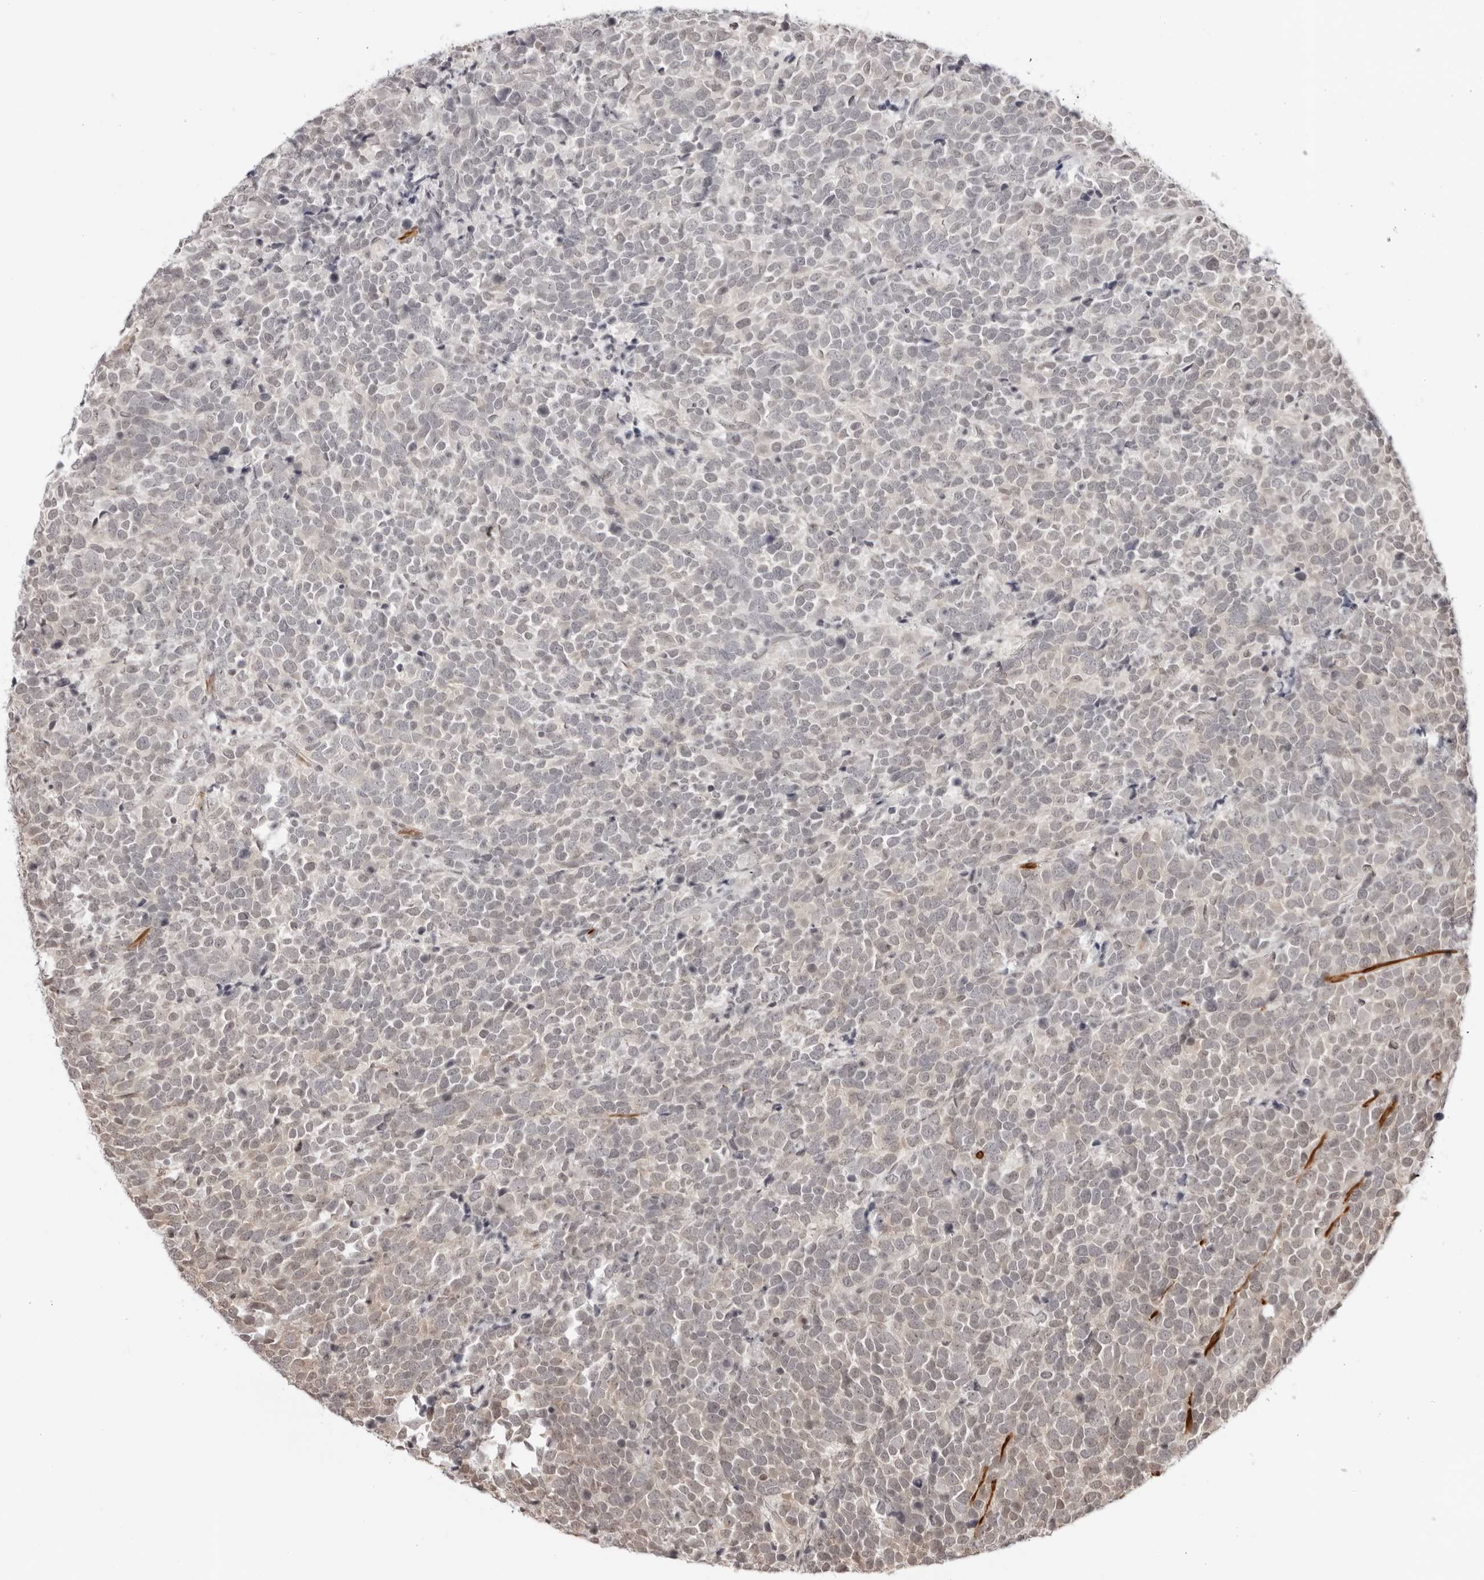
{"staining": {"intensity": "negative", "quantity": "none", "location": "none"}, "tissue": "urothelial cancer", "cell_type": "Tumor cells", "image_type": "cancer", "snomed": [{"axis": "morphology", "description": "Urothelial carcinoma, High grade"}, {"axis": "topography", "description": "Urinary bladder"}], "caption": "Photomicrograph shows no significant protein expression in tumor cells of urothelial cancer.", "gene": "RNF146", "patient": {"sex": "female", "age": 82}}